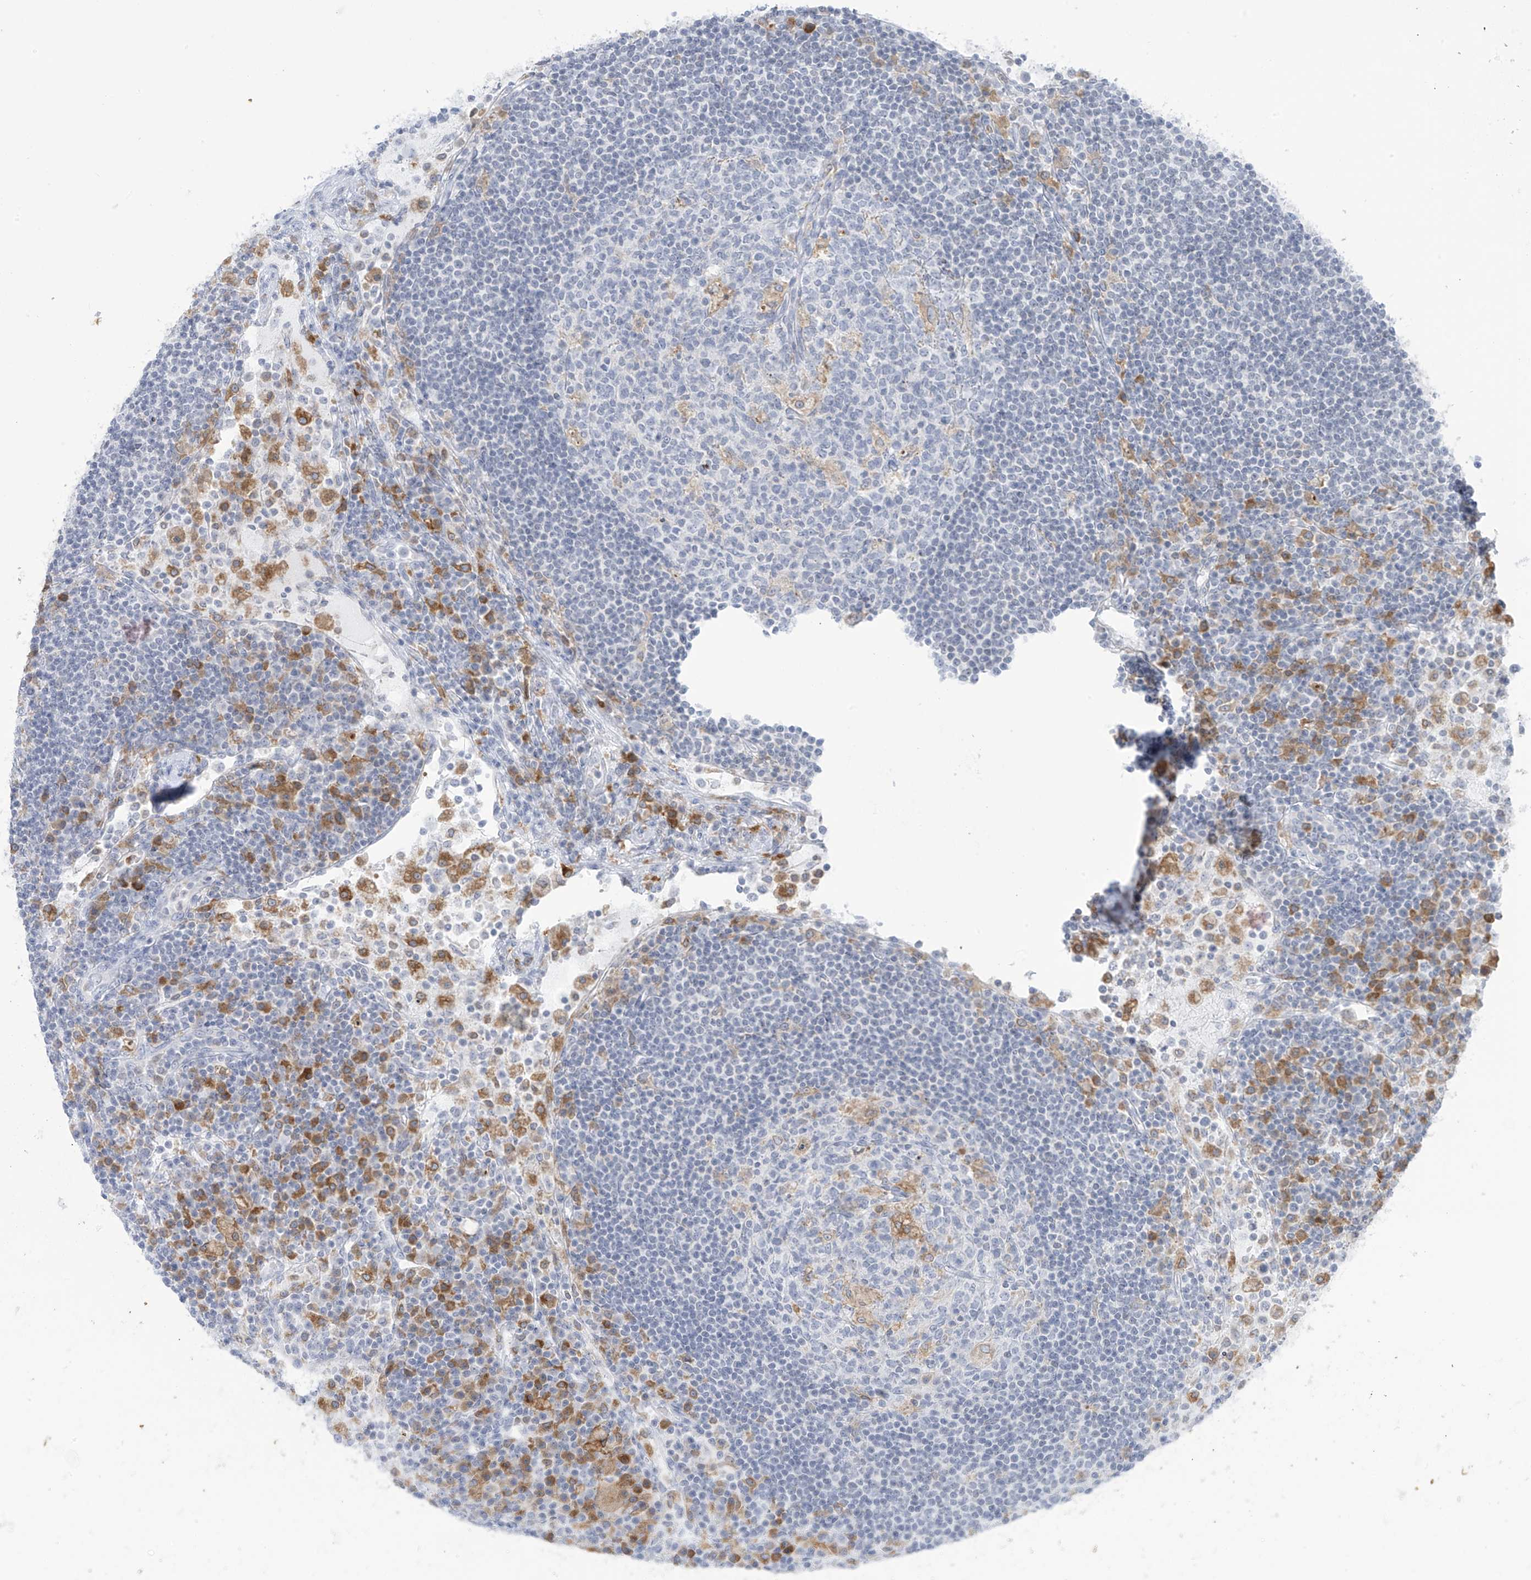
{"staining": {"intensity": "moderate", "quantity": "<25%", "location": "cytoplasmic/membranous"}, "tissue": "lymph node", "cell_type": "Germinal center cells", "image_type": "normal", "snomed": [{"axis": "morphology", "description": "Normal tissue, NOS"}, {"axis": "topography", "description": "Lymph node"}], "caption": "A micrograph showing moderate cytoplasmic/membranous staining in approximately <25% of germinal center cells in unremarkable lymph node, as visualized by brown immunohistochemical staining.", "gene": "TBXAS1", "patient": {"sex": "female", "age": 53}}